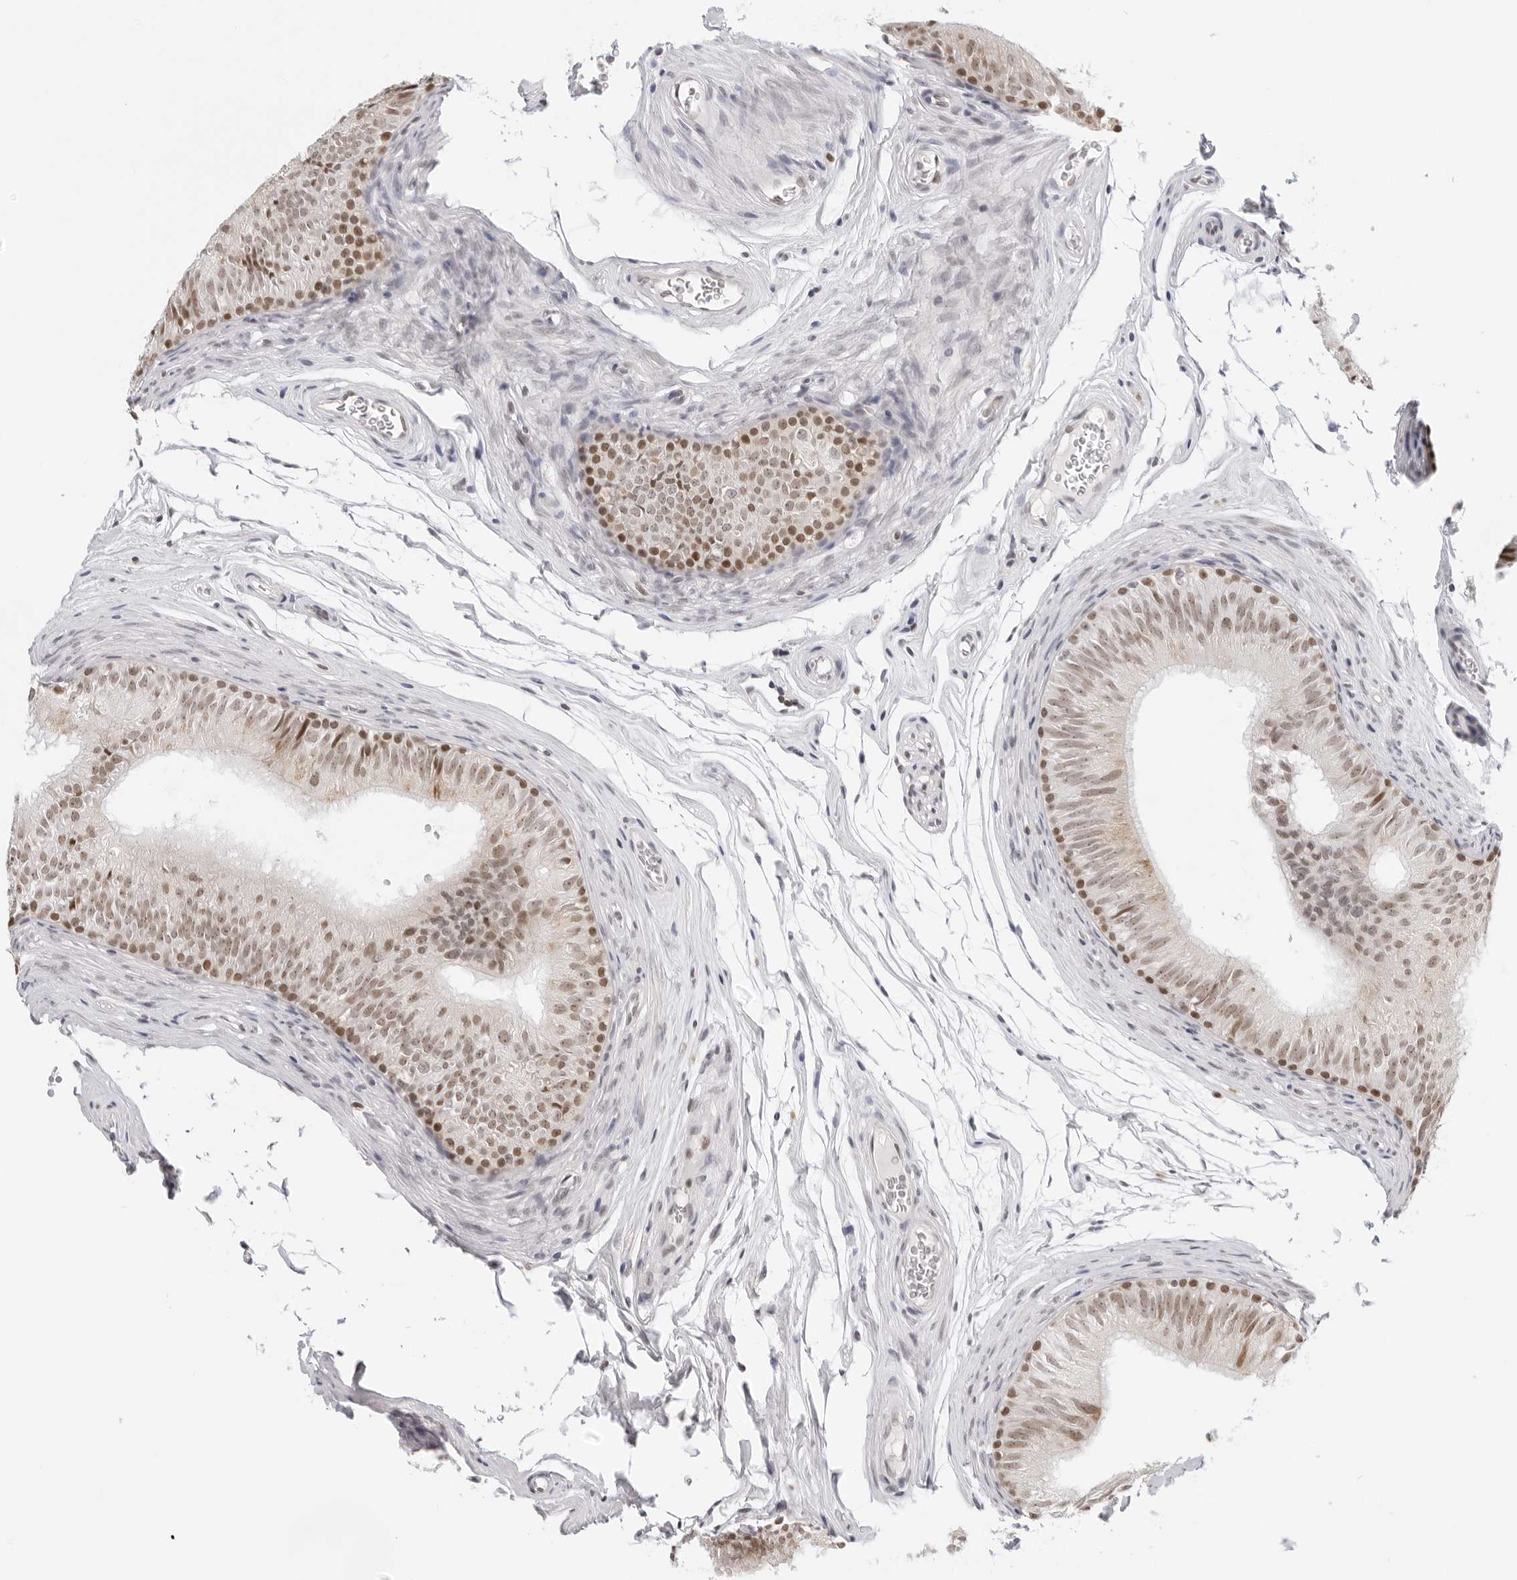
{"staining": {"intensity": "moderate", "quantity": ">75%", "location": "nuclear"}, "tissue": "epididymis", "cell_type": "Glandular cells", "image_type": "normal", "snomed": [{"axis": "morphology", "description": "Normal tissue, NOS"}, {"axis": "topography", "description": "Epididymis"}], "caption": "An immunohistochemistry (IHC) image of benign tissue is shown. Protein staining in brown shows moderate nuclear positivity in epididymis within glandular cells. Nuclei are stained in blue.", "gene": "MSH6", "patient": {"sex": "male", "age": 36}}